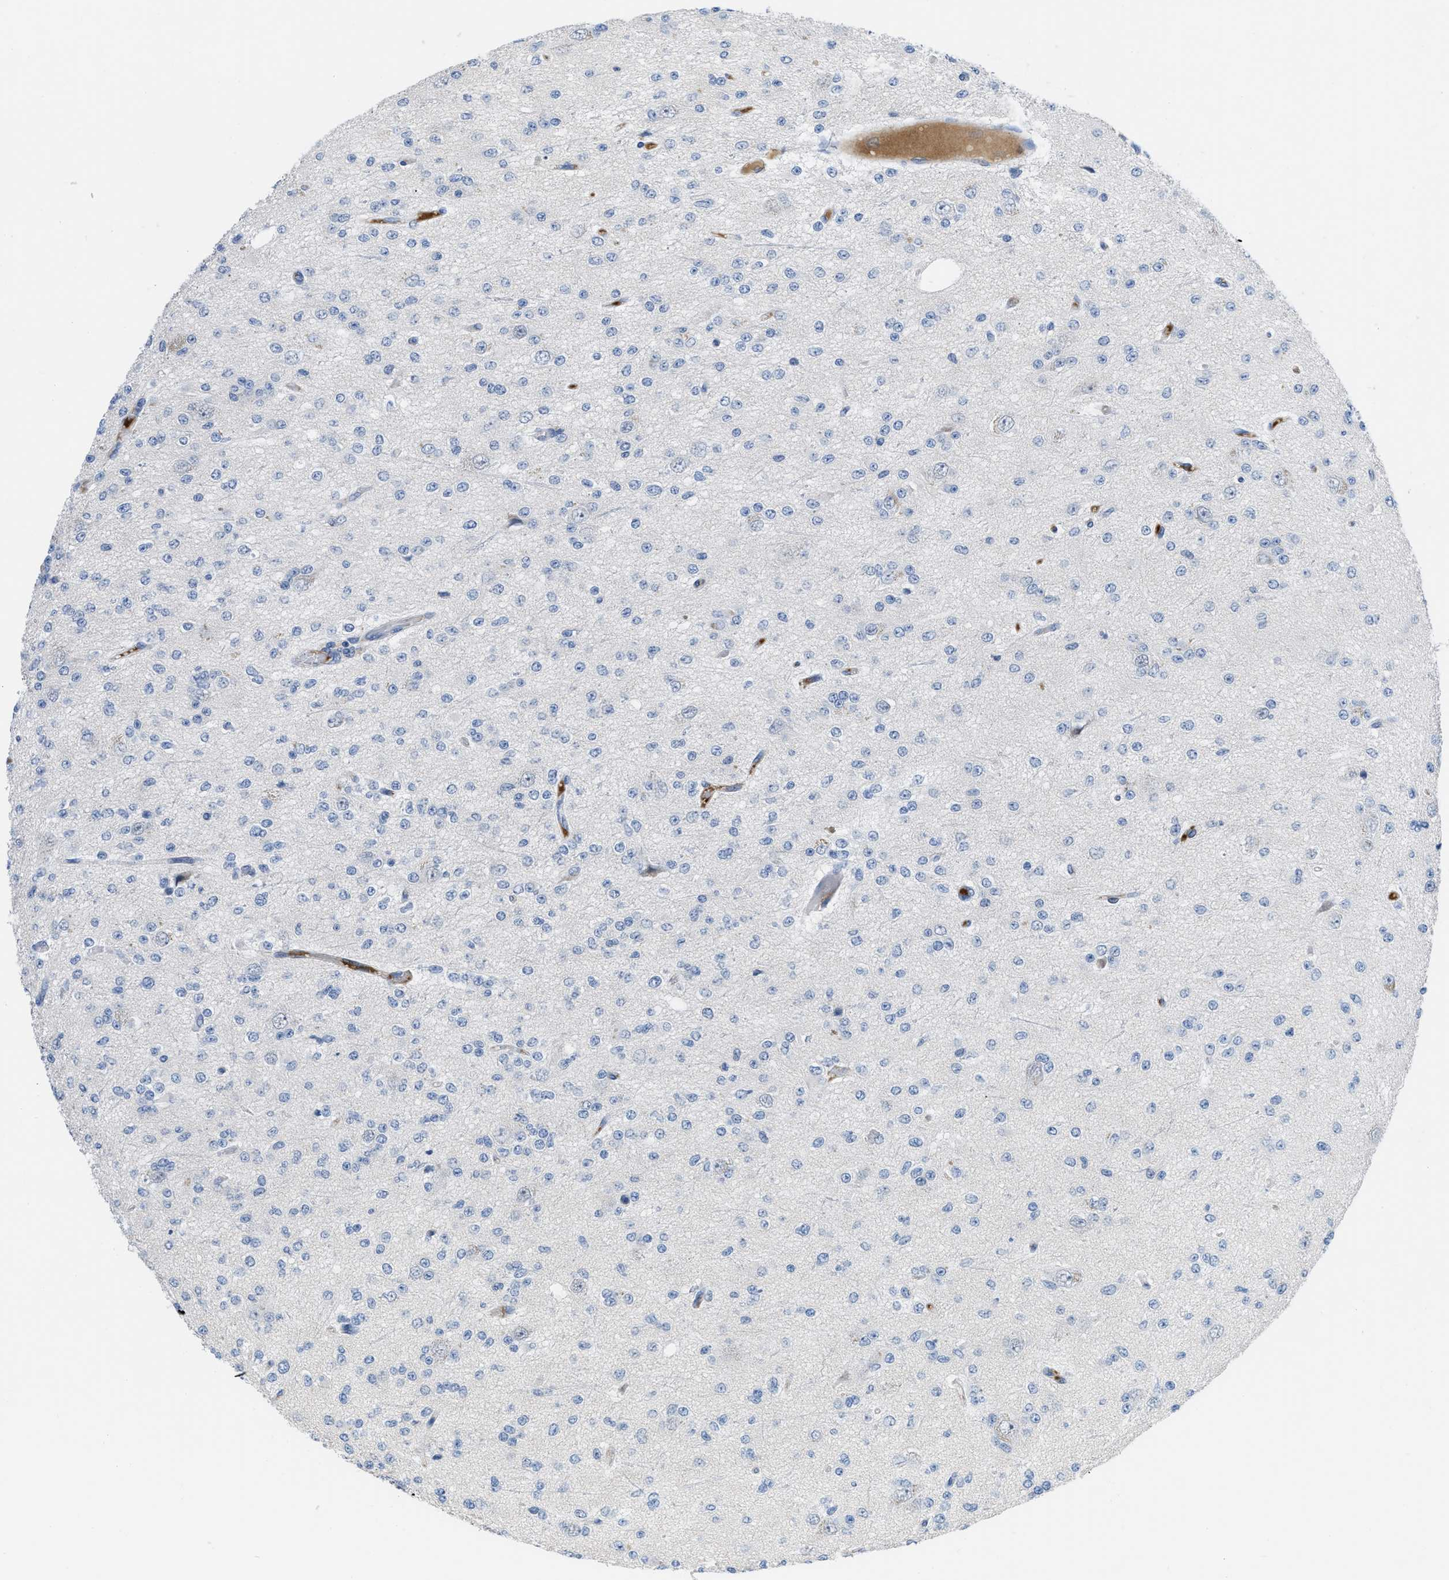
{"staining": {"intensity": "negative", "quantity": "none", "location": "none"}, "tissue": "glioma", "cell_type": "Tumor cells", "image_type": "cancer", "snomed": [{"axis": "morphology", "description": "Glioma, malignant, Low grade"}, {"axis": "topography", "description": "Brain"}], "caption": "DAB (3,3'-diaminobenzidine) immunohistochemical staining of glioma reveals no significant positivity in tumor cells.", "gene": "OR9K2", "patient": {"sex": "male", "age": 38}}